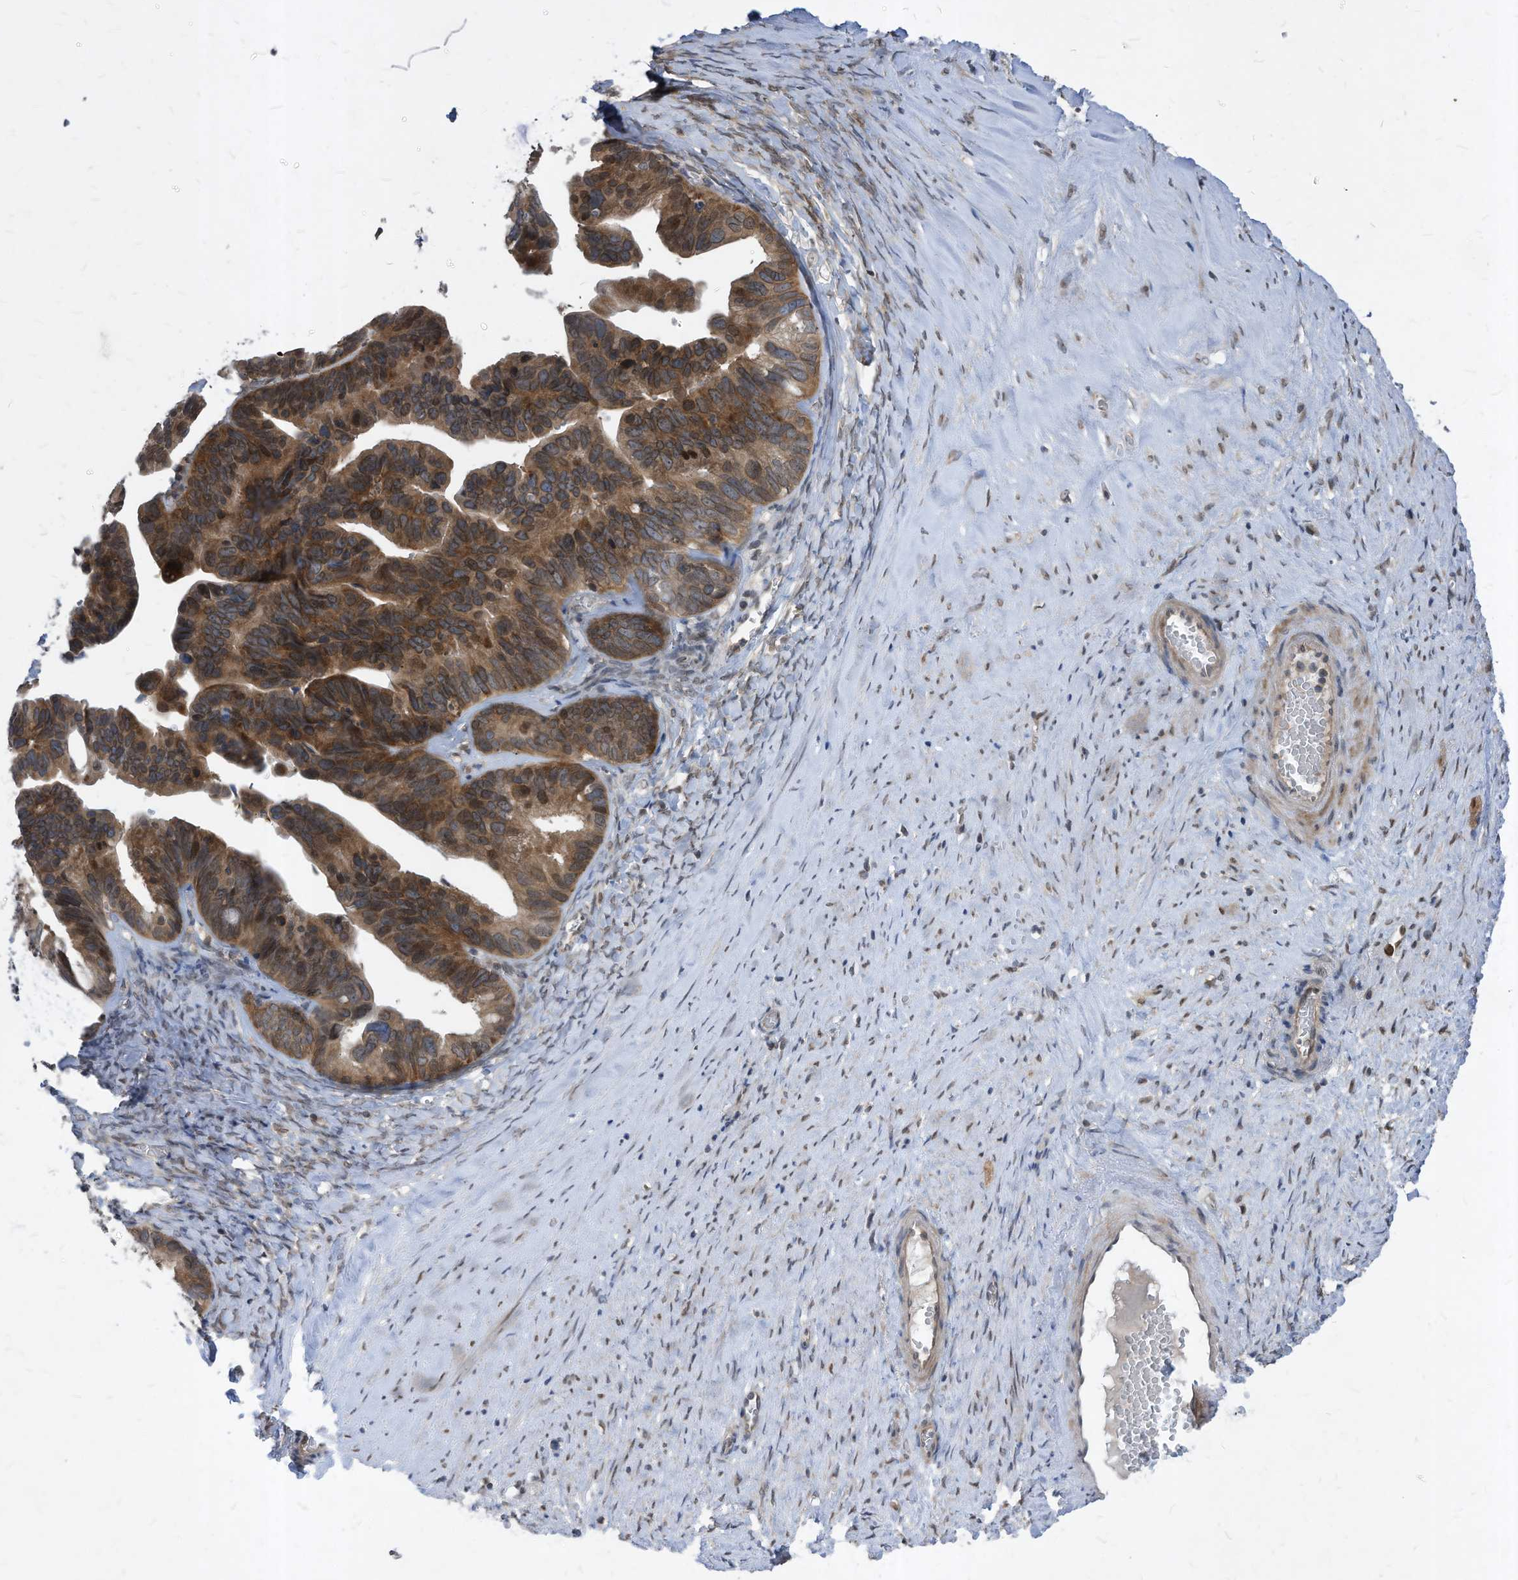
{"staining": {"intensity": "moderate", "quantity": ">75%", "location": "cytoplasmic/membranous,nuclear"}, "tissue": "ovarian cancer", "cell_type": "Tumor cells", "image_type": "cancer", "snomed": [{"axis": "morphology", "description": "Cystadenocarcinoma, serous, NOS"}, {"axis": "topography", "description": "Ovary"}], "caption": "Moderate cytoplasmic/membranous and nuclear expression is appreciated in about >75% of tumor cells in serous cystadenocarcinoma (ovarian).", "gene": "KPNB1", "patient": {"sex": "female", "age": 56}}